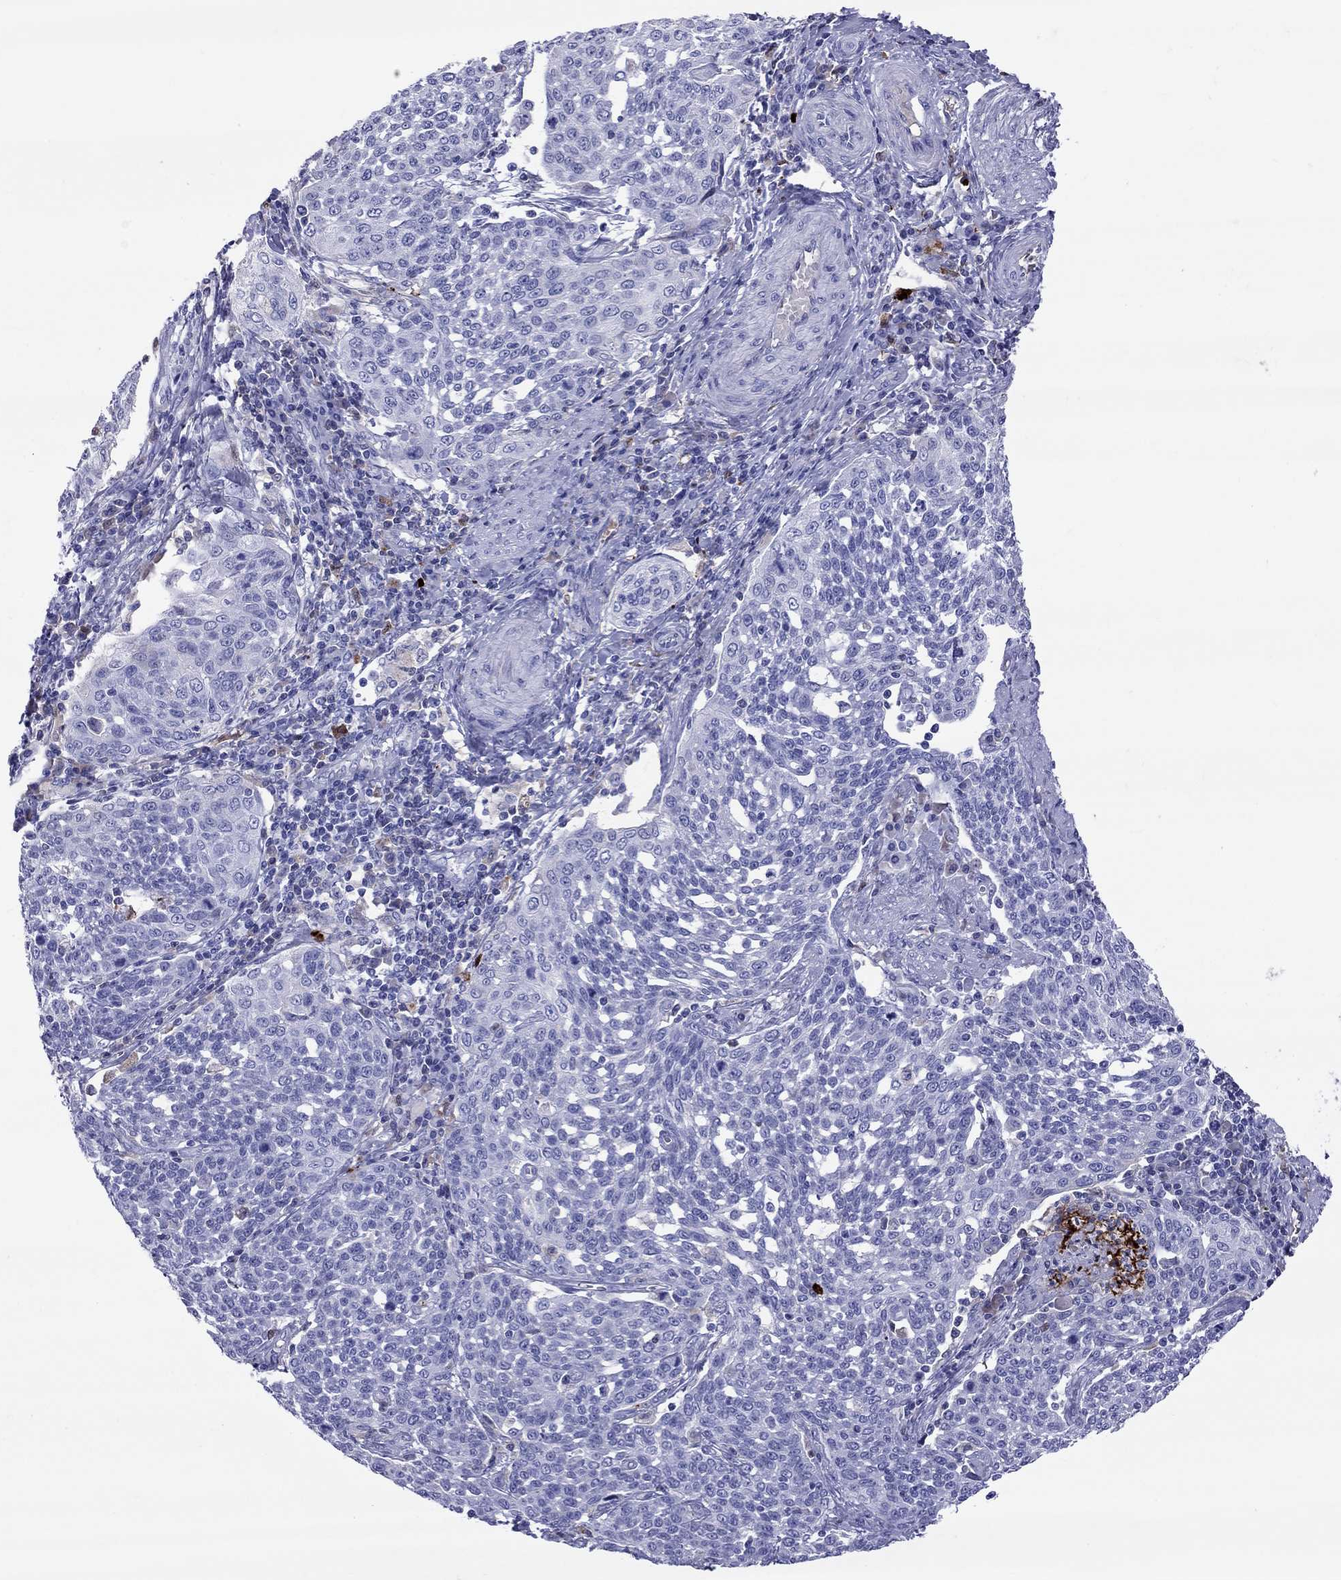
{"staining": {"intensity": "negative", "quantity": "none", "location": "none"}, "tissue": "cervical cancer", "cell_type": "Tumor cells", "image_type": "cancer", "snomed": [{"axis": "morphology", "description": "Squamous cell carcinoma, NOS"}, {"axis": "topography", "description": "Cervix"}], "caption": "Tumor cells show no significant positivity in squamous cell carcinoma (cervical).", "gene": "SERPINA3", "patient": {"sex": "female", "age": 34}}